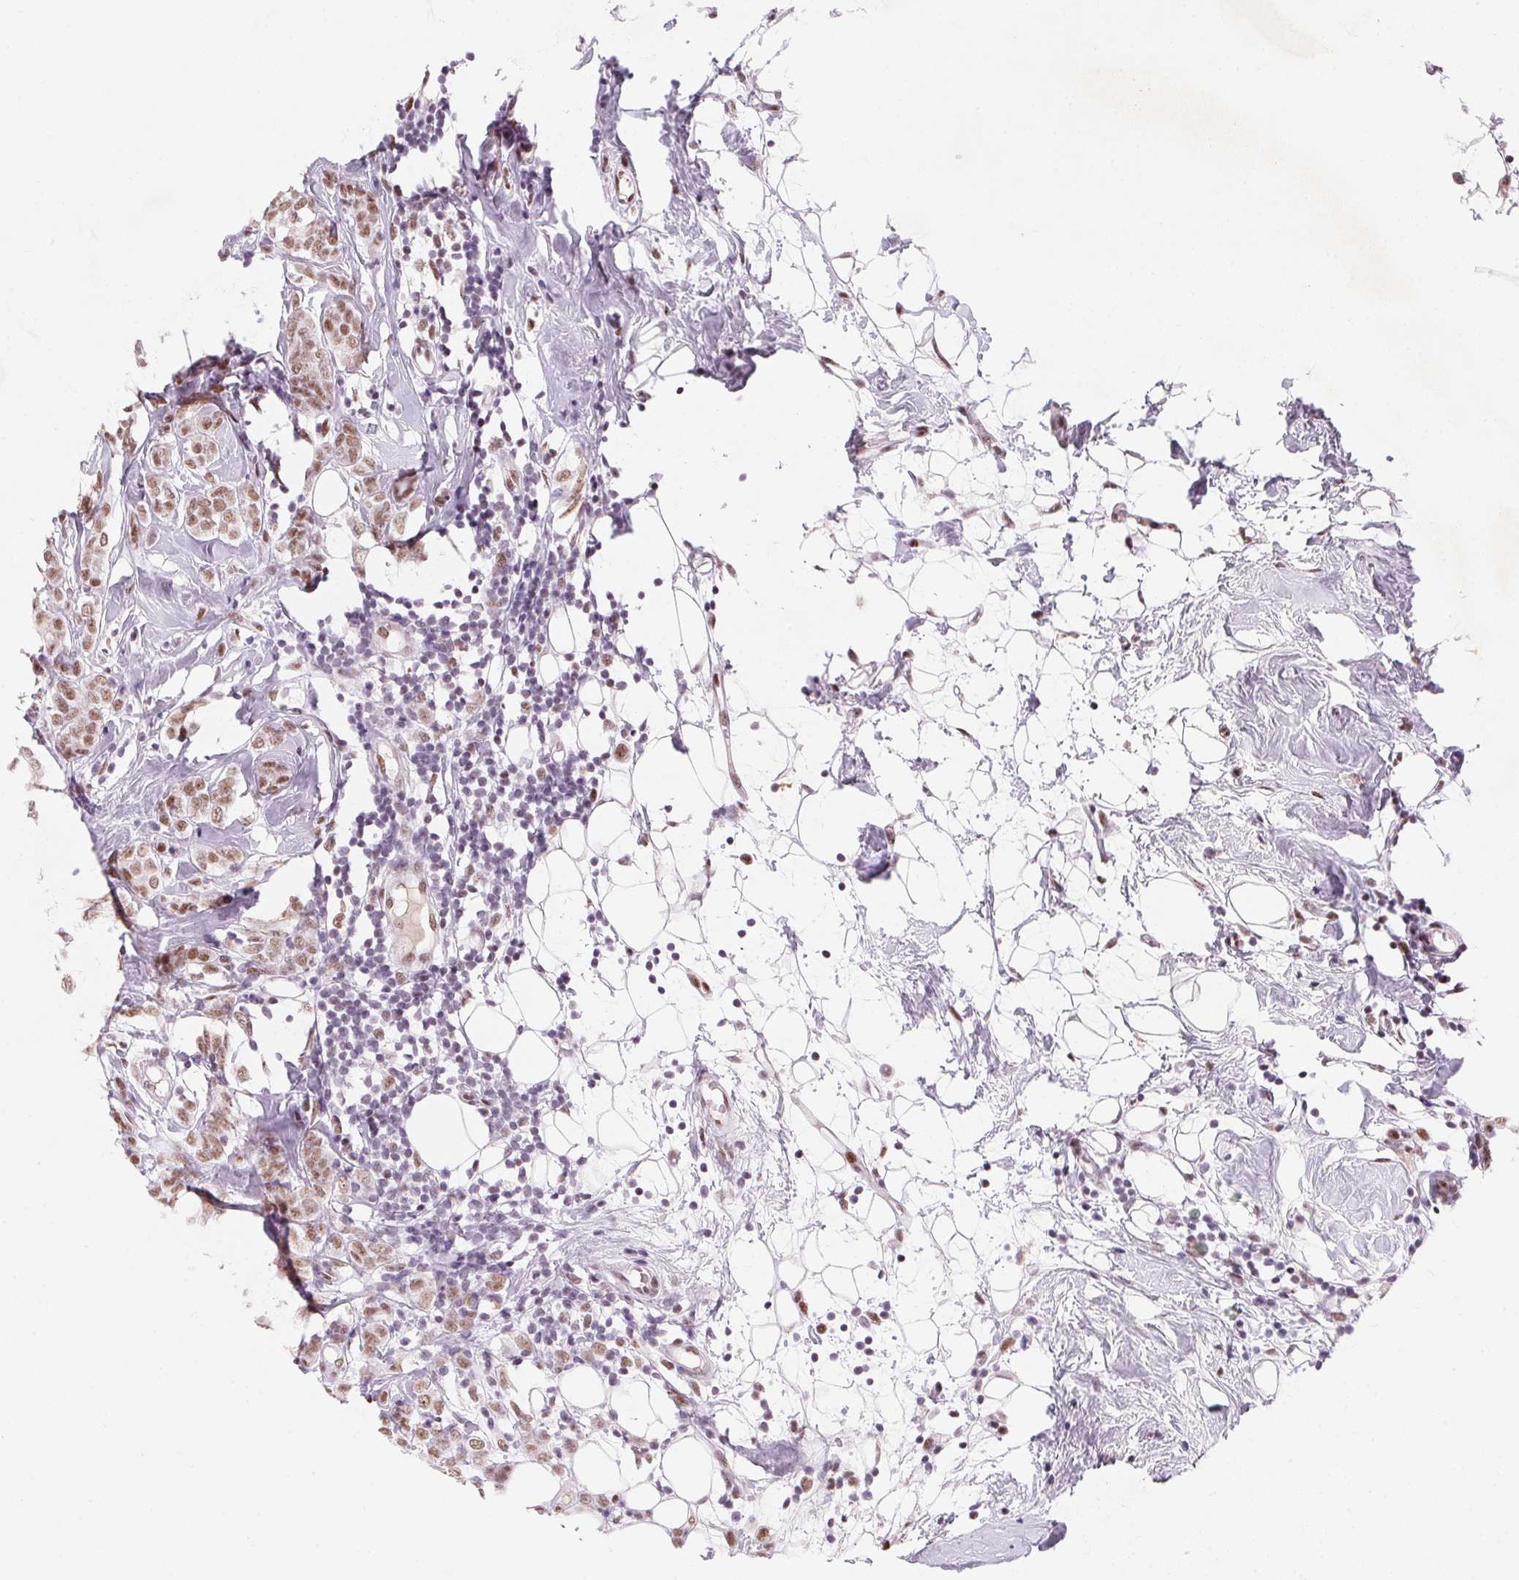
{"staining": {"intensity": "moderate", "quantity": ">75%", "location": "nuclear"}, "tissue": "breast cancer", "cell_type": "Tumor cells", "image_type": "cancer", "snomed": [{"axis": "morphology", "description": "Lobular carcinoma"}, {"axis": "topography", "description": "Breast"}], "caption": "The immunohistochemical stain labels moderate nuclear positivity in tumor cells of breast lobular carcinoma tissue.", "gene": "DPPA5", "patient": {"sex": "female", "age": 49}}